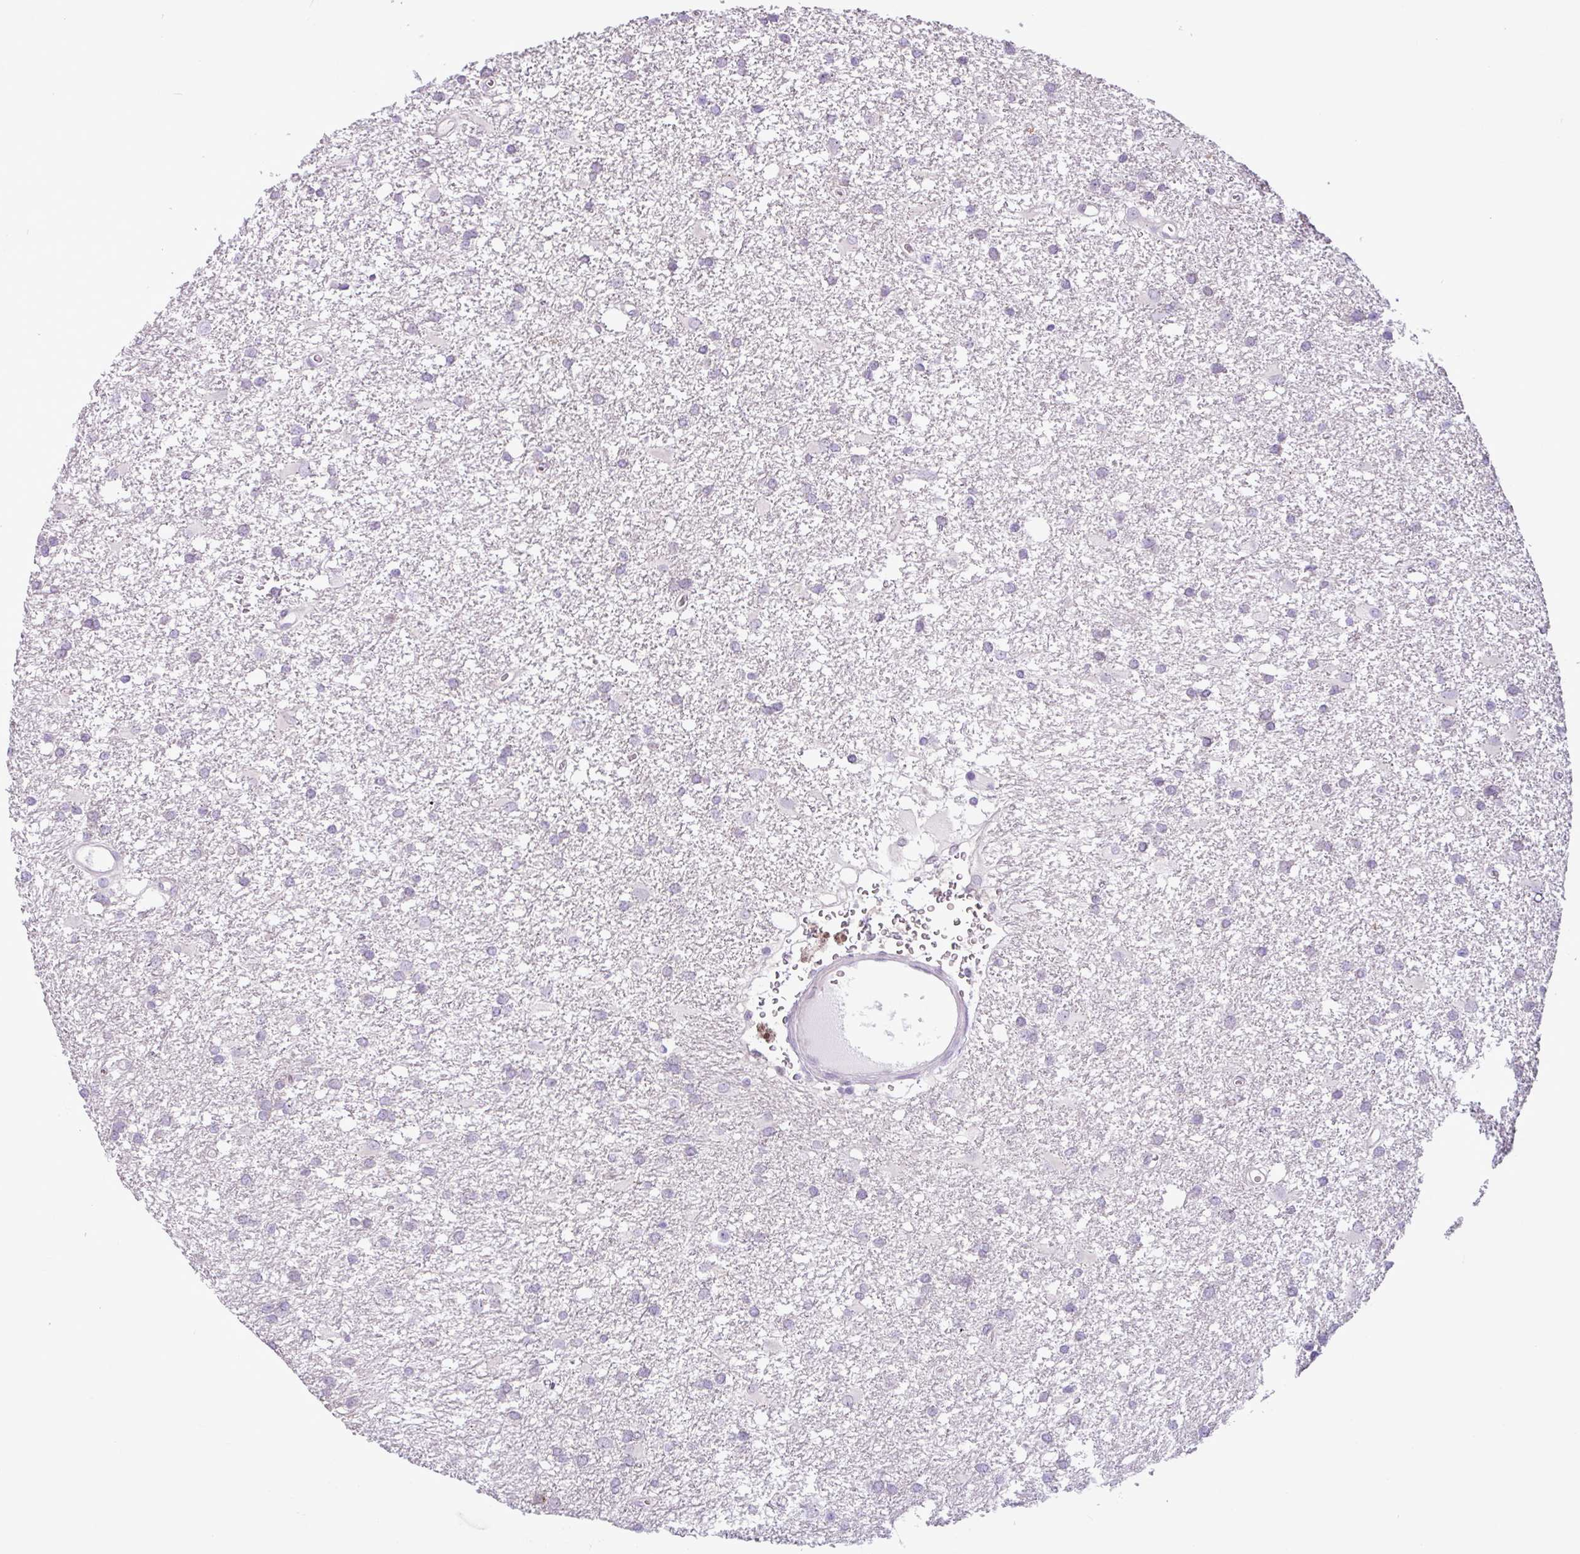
{"staining": {"intensity": "negative", "quantity": "none", "location": "none"}, "tissue": "glioma", "cell_type": "Tumor cells", "image_type": "cancer", "snomed": [{"axis": "morphology", "description": "Glioma, malignant, High grade"}, {"axis": "topography", "description": "Brain"}], "caption": "Tumor cells show no significant staining in glioma.", "gene": "TONSL", "patient": {"sex": "male", "age": 48}}